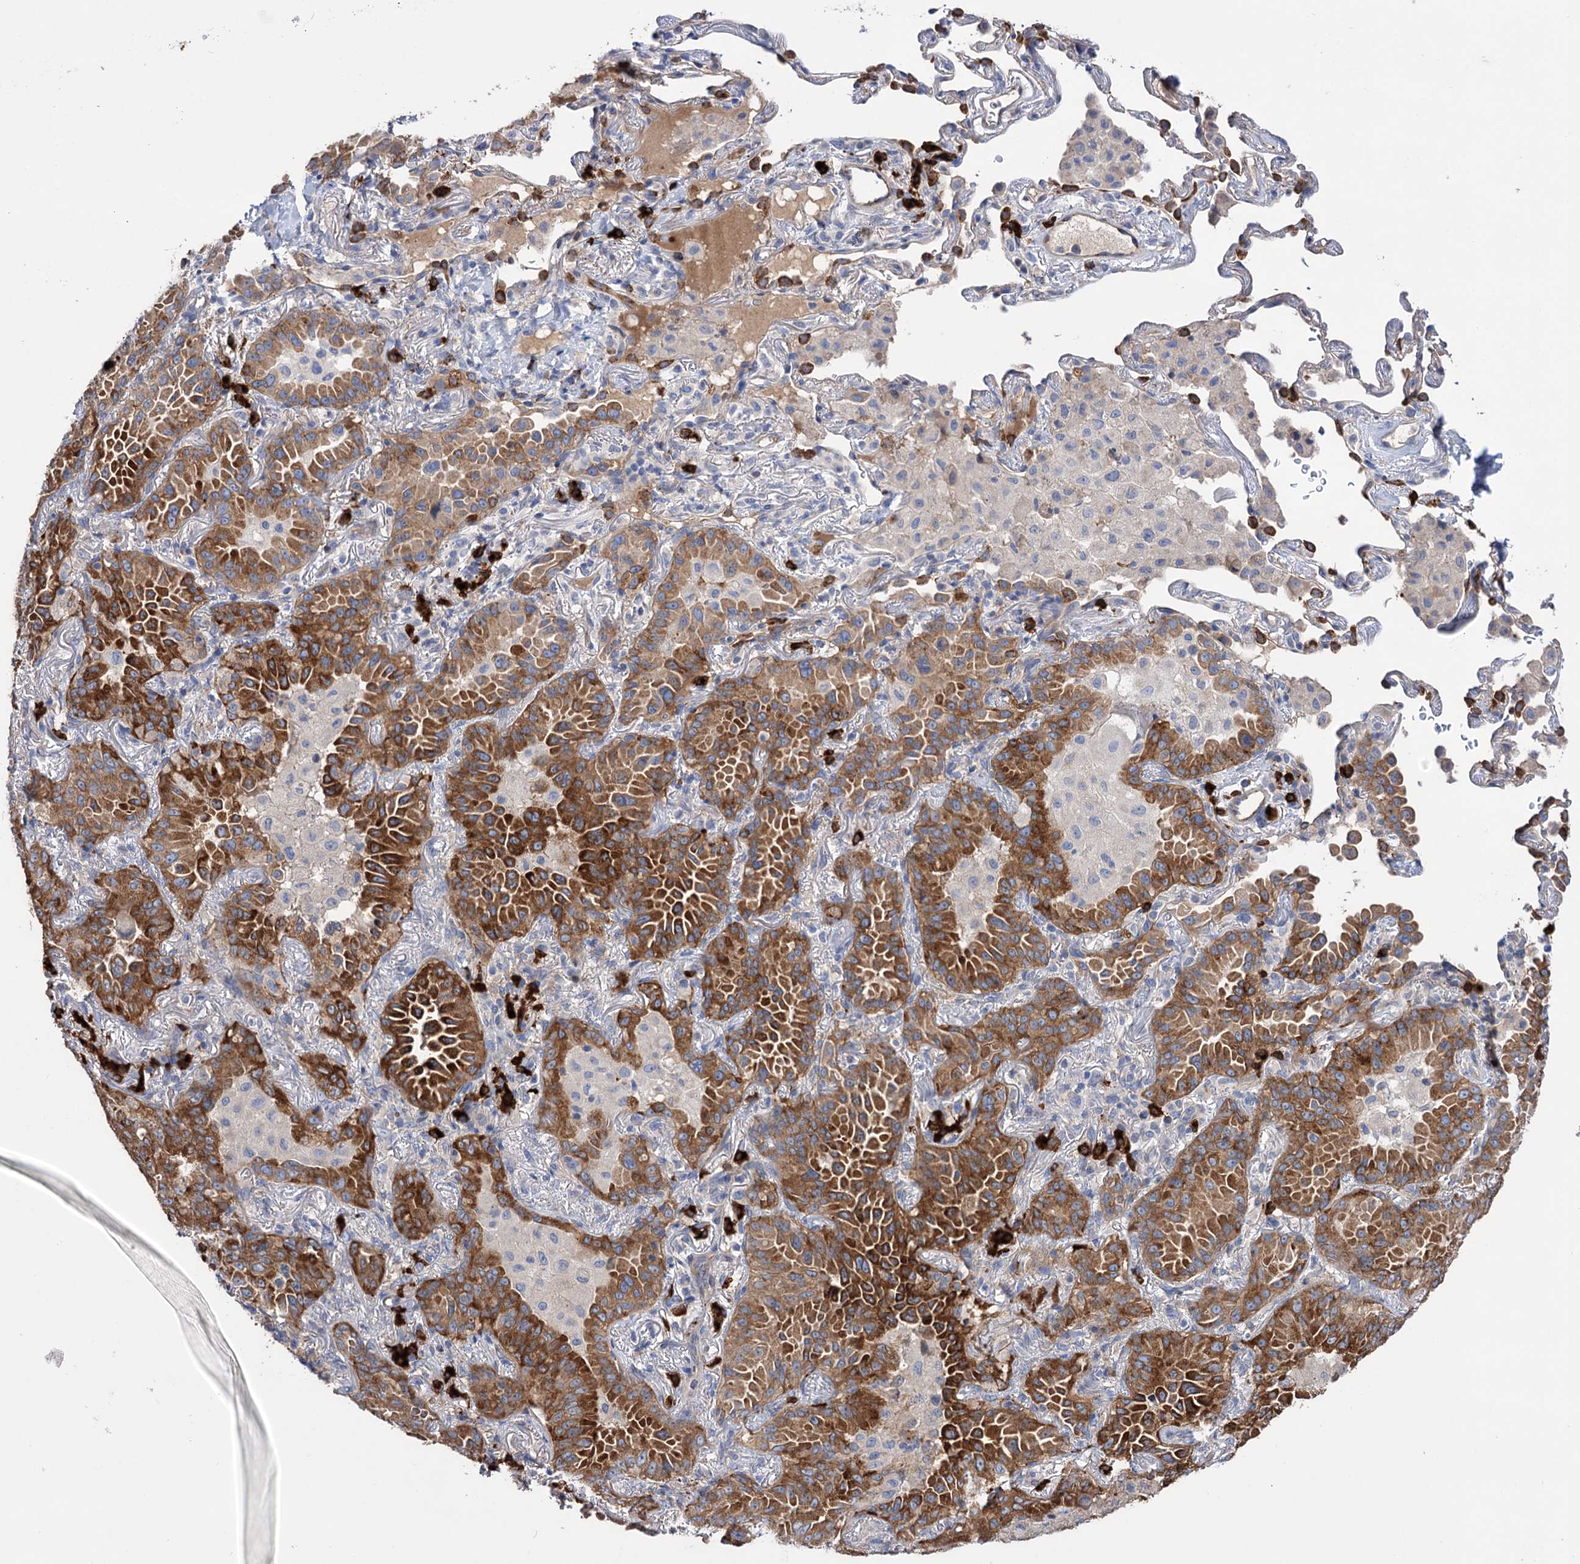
{"staining": {"intensity": "strong", "quantity": ">75%", "location": "cytoplasmic/membranous"}, "tissue": "lung cancer", "cell_type": "Tumor cells", "image_type": "cancer", "snomed": [{"axis": "morphology", "description": "Adenocarcinoma, NOS"}, {"axis": "topography", "description": "Lung"}], "caption": "Lung cancer was stained to show a protein in brown. There is high levels of strong cytoplasmic/membranous staining in about >75% of tumor cells. (DAB IHC with brightfield microscopy, high magnification).", "gene": "BBS4", "patient": {"sex": "female", "age": 69}}